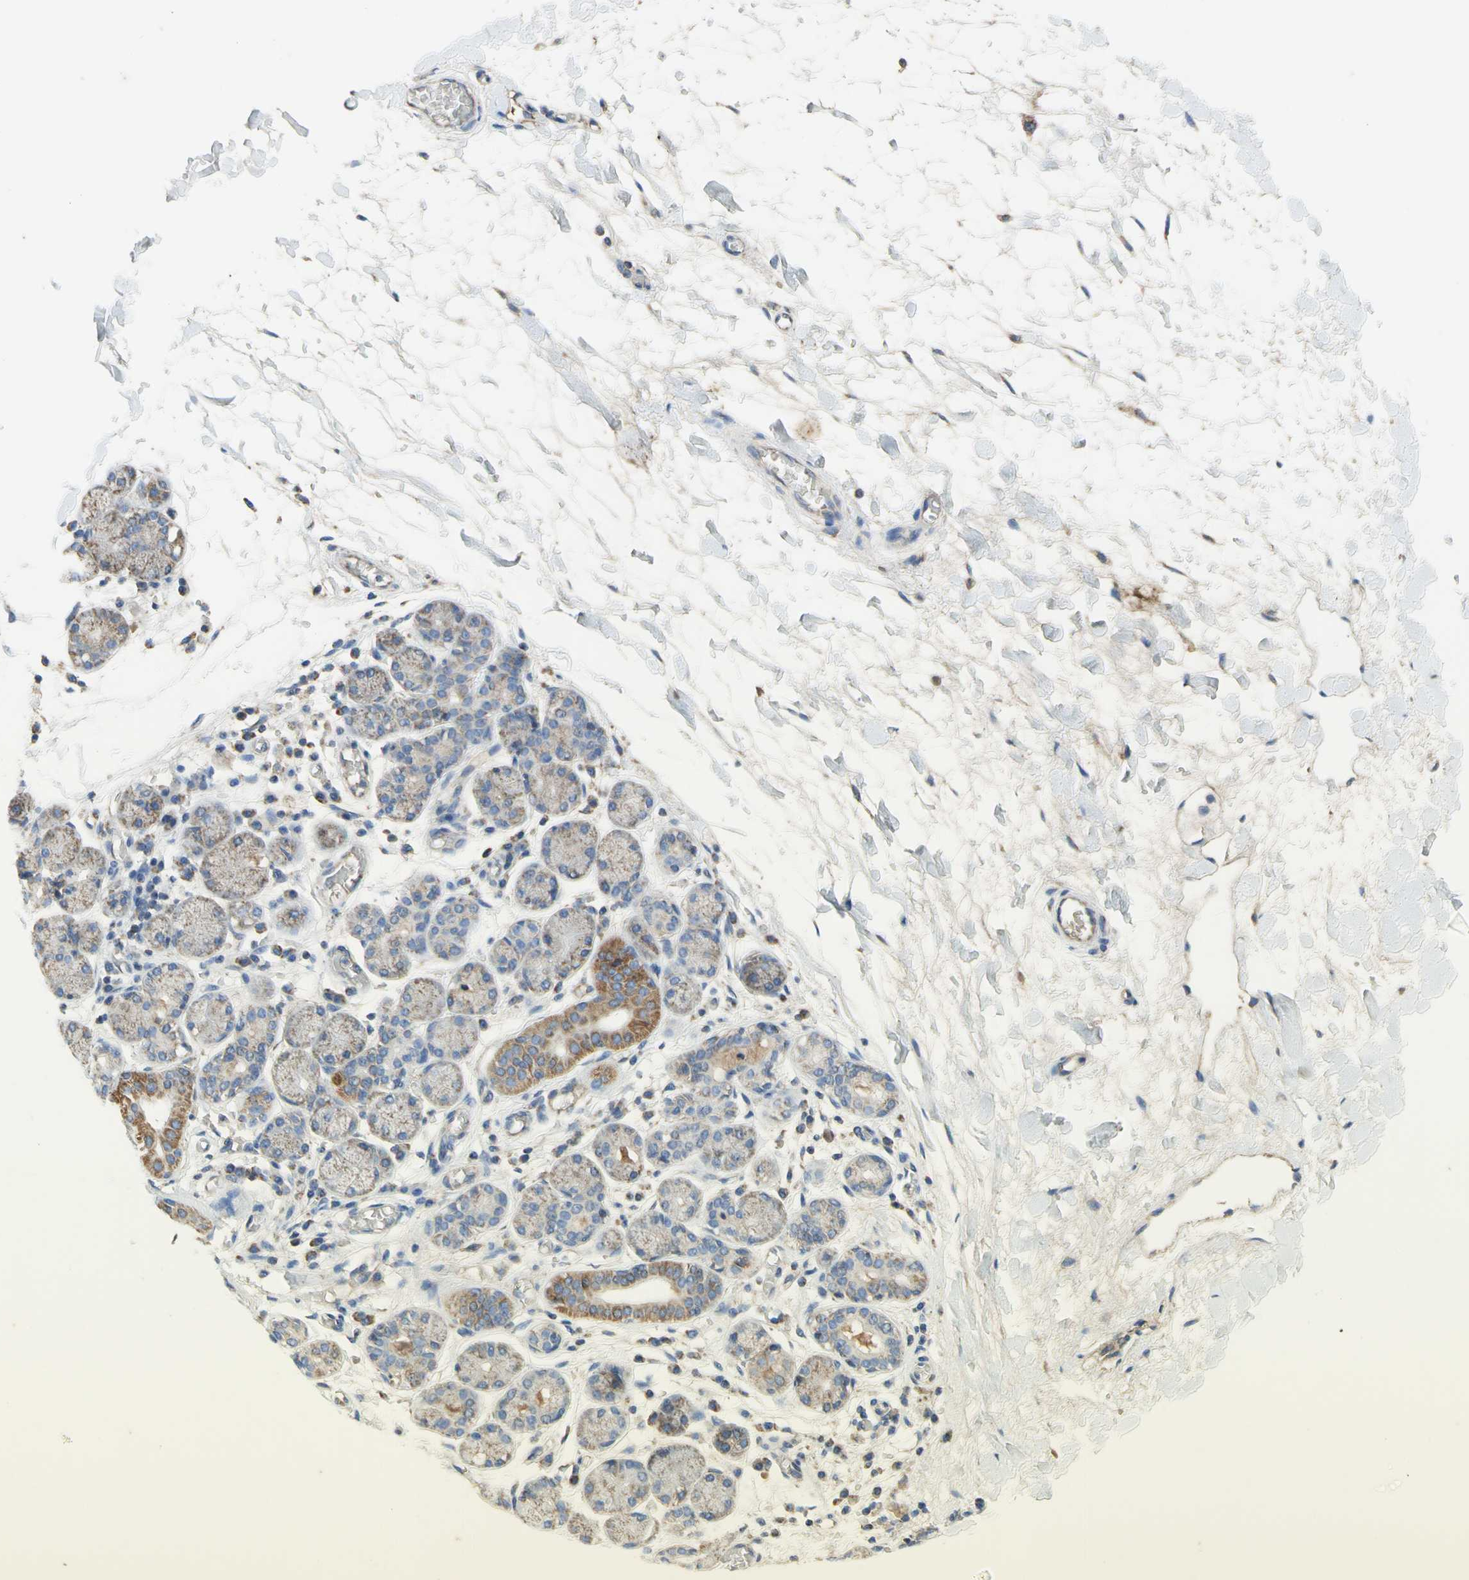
{"staining": {"intensity": "moderate", "quantity": "25%-75%", "location": "cytoplasmic/membranous"}, "tissue": "salivary gland", "cell_type": "Glandular cells", "image_type": "normal", "snomed": [{"axis": "morphology", "description": "Normal tissue, NOS"}, {"axis": "topography", "description": "Salivary gland"}], "caption": "Salivary gland stained with DAB IHC shows medium levels of moderate cytoplasmic/membranous positivity in approximately 25%-75% of glandular cells. (IHC, brightfield microscopy, high magnification).", "gene": "SDHB", "patient": {"sex": "female", "age": 24}}